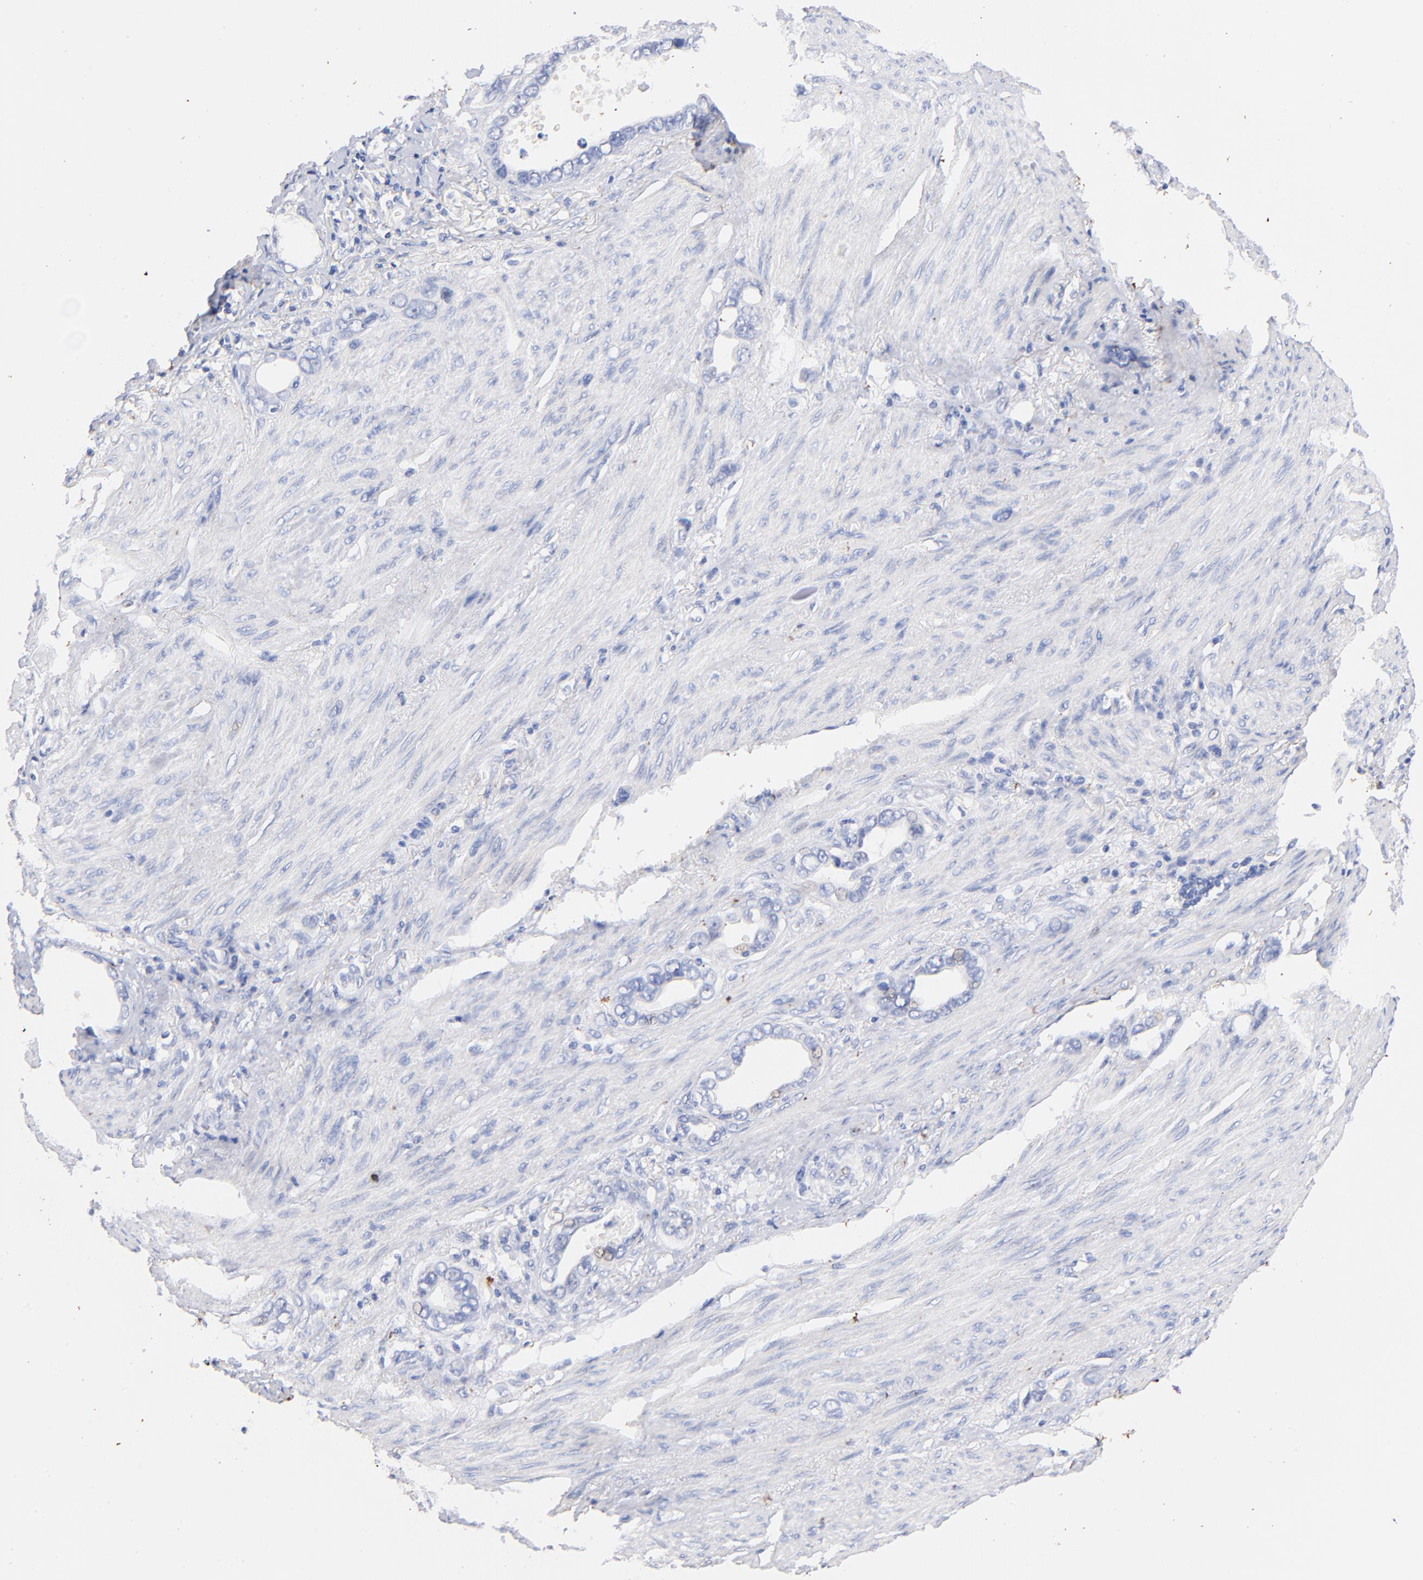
{"staining": {"intensity": "negative", "quantity": "none", "location": "none"}, "tissue": "stomach cancer", "cell_type": "Tumor cells", "image_type": "cancer", "snomed": [{"axis": "morphology", "description": "Adenocarcinoma, NOS"}, {"axis": "topography", "description": "Stomach"}], "caption": "An image of human stomach adenocarcinoma is negative for staining in tumor cells.", "gene": "IGLV7-43", "patient": {"sex": "male", "age": 78}}